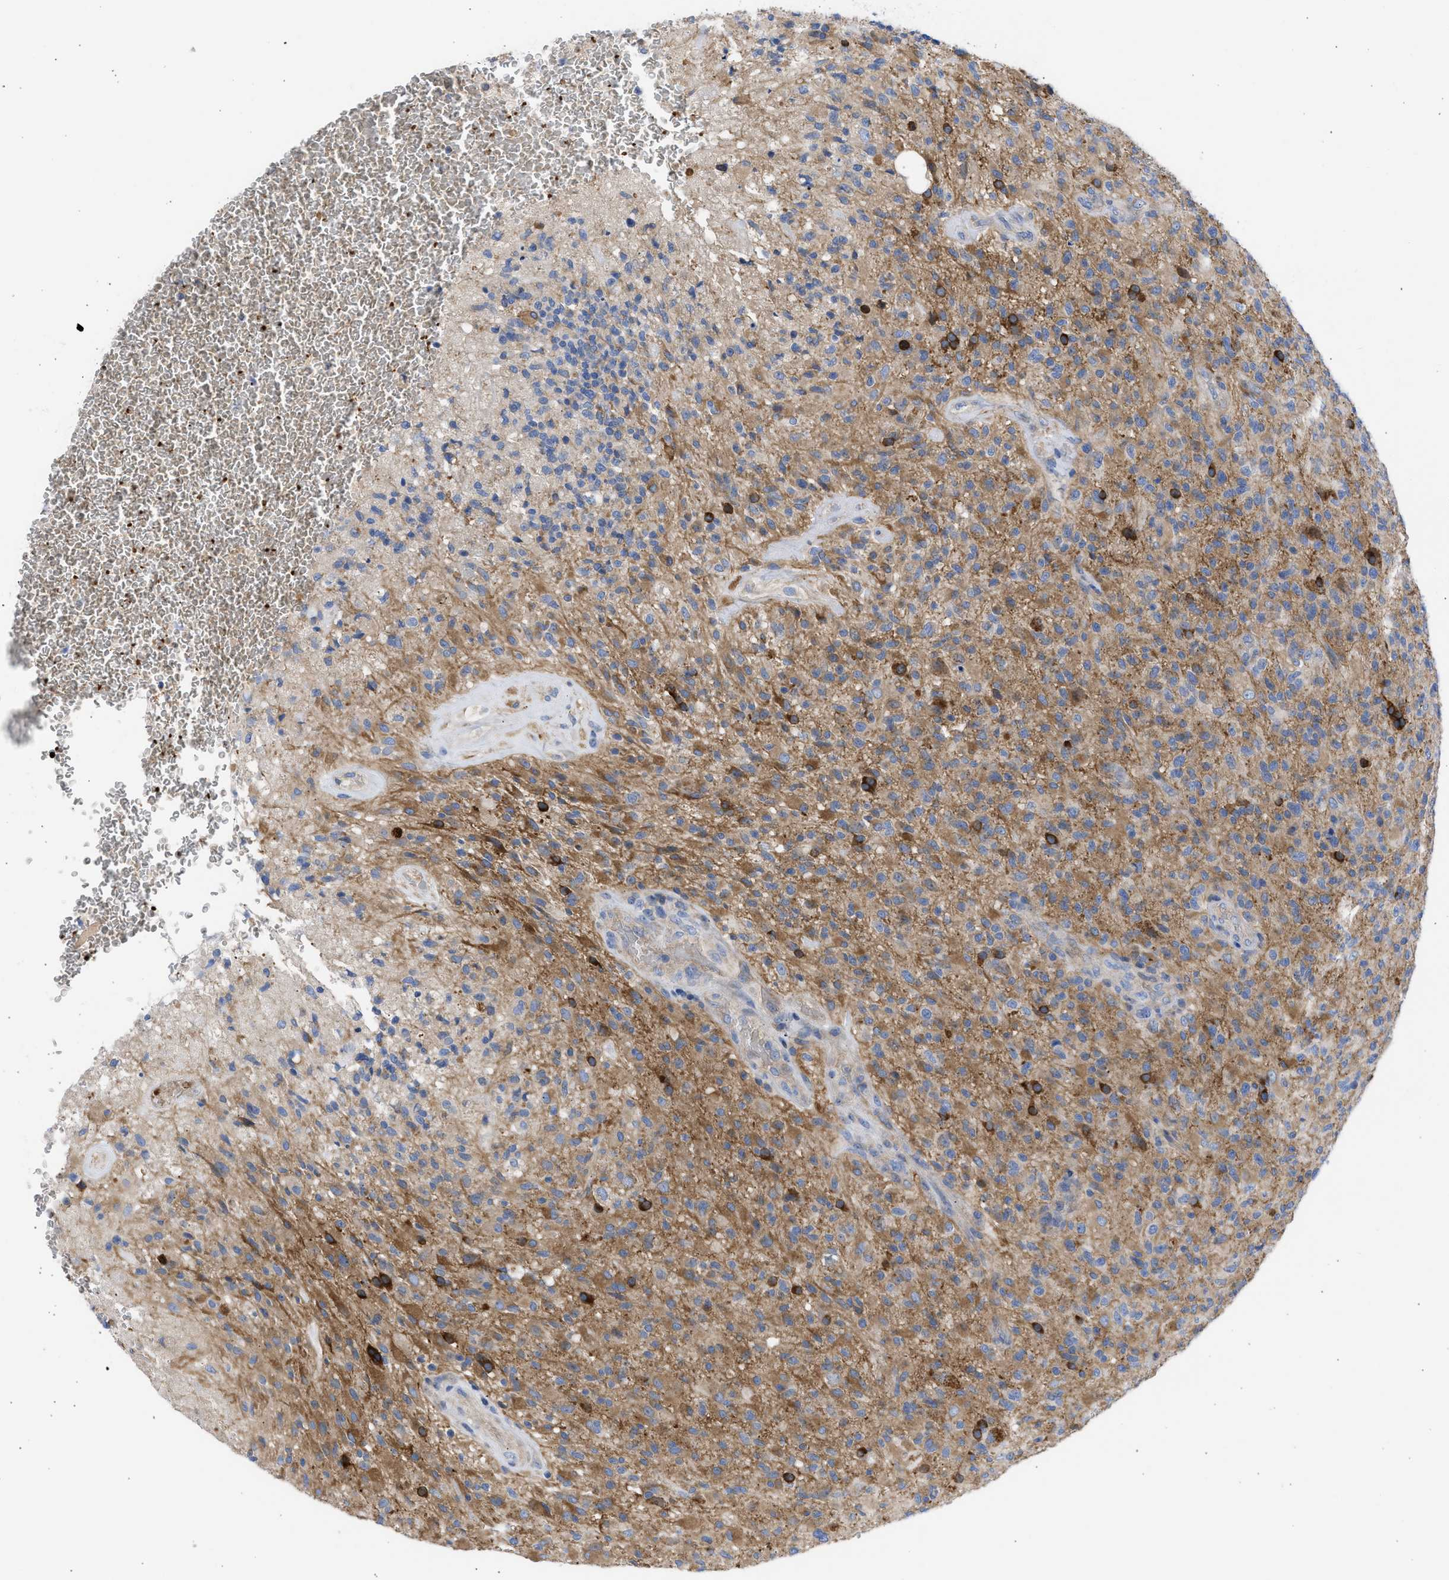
{"staining": {"intensity": "moderate", "quantity": ">75%", "location": "cytoplasmic/membranous"}, "tissue": "glioma", "cell_type": "Tumor cells", "image_type": "cancer", "snomed": [{"axis": "morphology", "description": "Glioma, malignant, High grade"}, {"axis": "topography", "description": "Brain"}], "caption": "Approximately >75% of tumor cells in human glioma show moderate cytoplasmic/membranous protein staining as visualized by brown immunohistochemical staining.", "gene": "BTG3", "patient": {"sex": "male", "age": 71}}